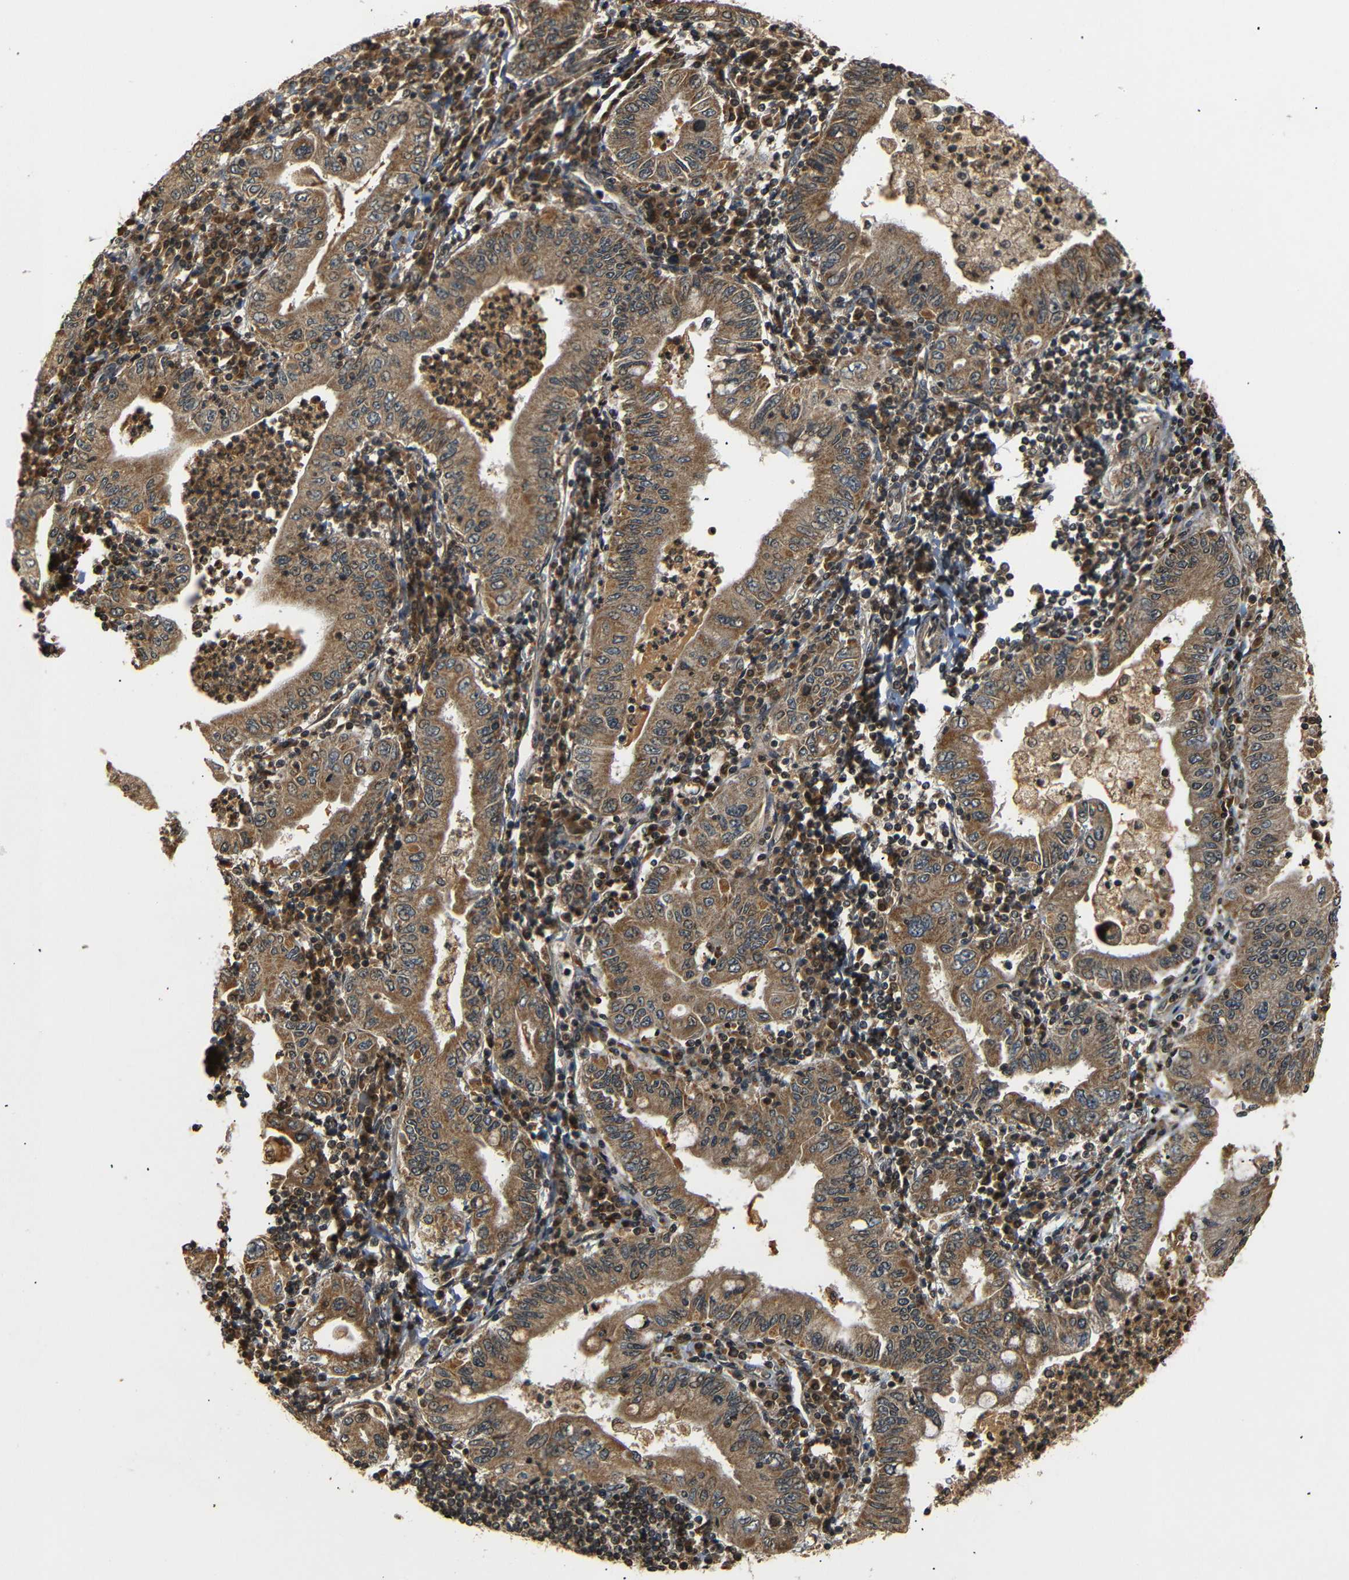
{"staining": {"intensity": "moderate", "quantity": ">75%", "location": "cytoplasmic/membranous"}, "tissue": "stomach cancer", "cell_type": "Tumor cells", "image_type": "cancer", "snomed": [{"axis": "morphology", "description": "Normal tissue, NOS"}, {"axis": "morphology", "description": "Adenocarcinoma, NOS"}, {"axis": "topography", "description": "Esophagus"}, {"axis": "topography", "description": "Stomach, upper"}, {"axis": "topography", "description": "Peripheral nerve tissue"}], "caption": "Stomach cancer (adenocarcinoma) was stained to show a protein in brown. There is medium levels of moderate cytoplasmic/membranous staining in approximately >75% of tumor cells.", "gene": "TANK", "patient": {"sex": "male", "age": 62}}